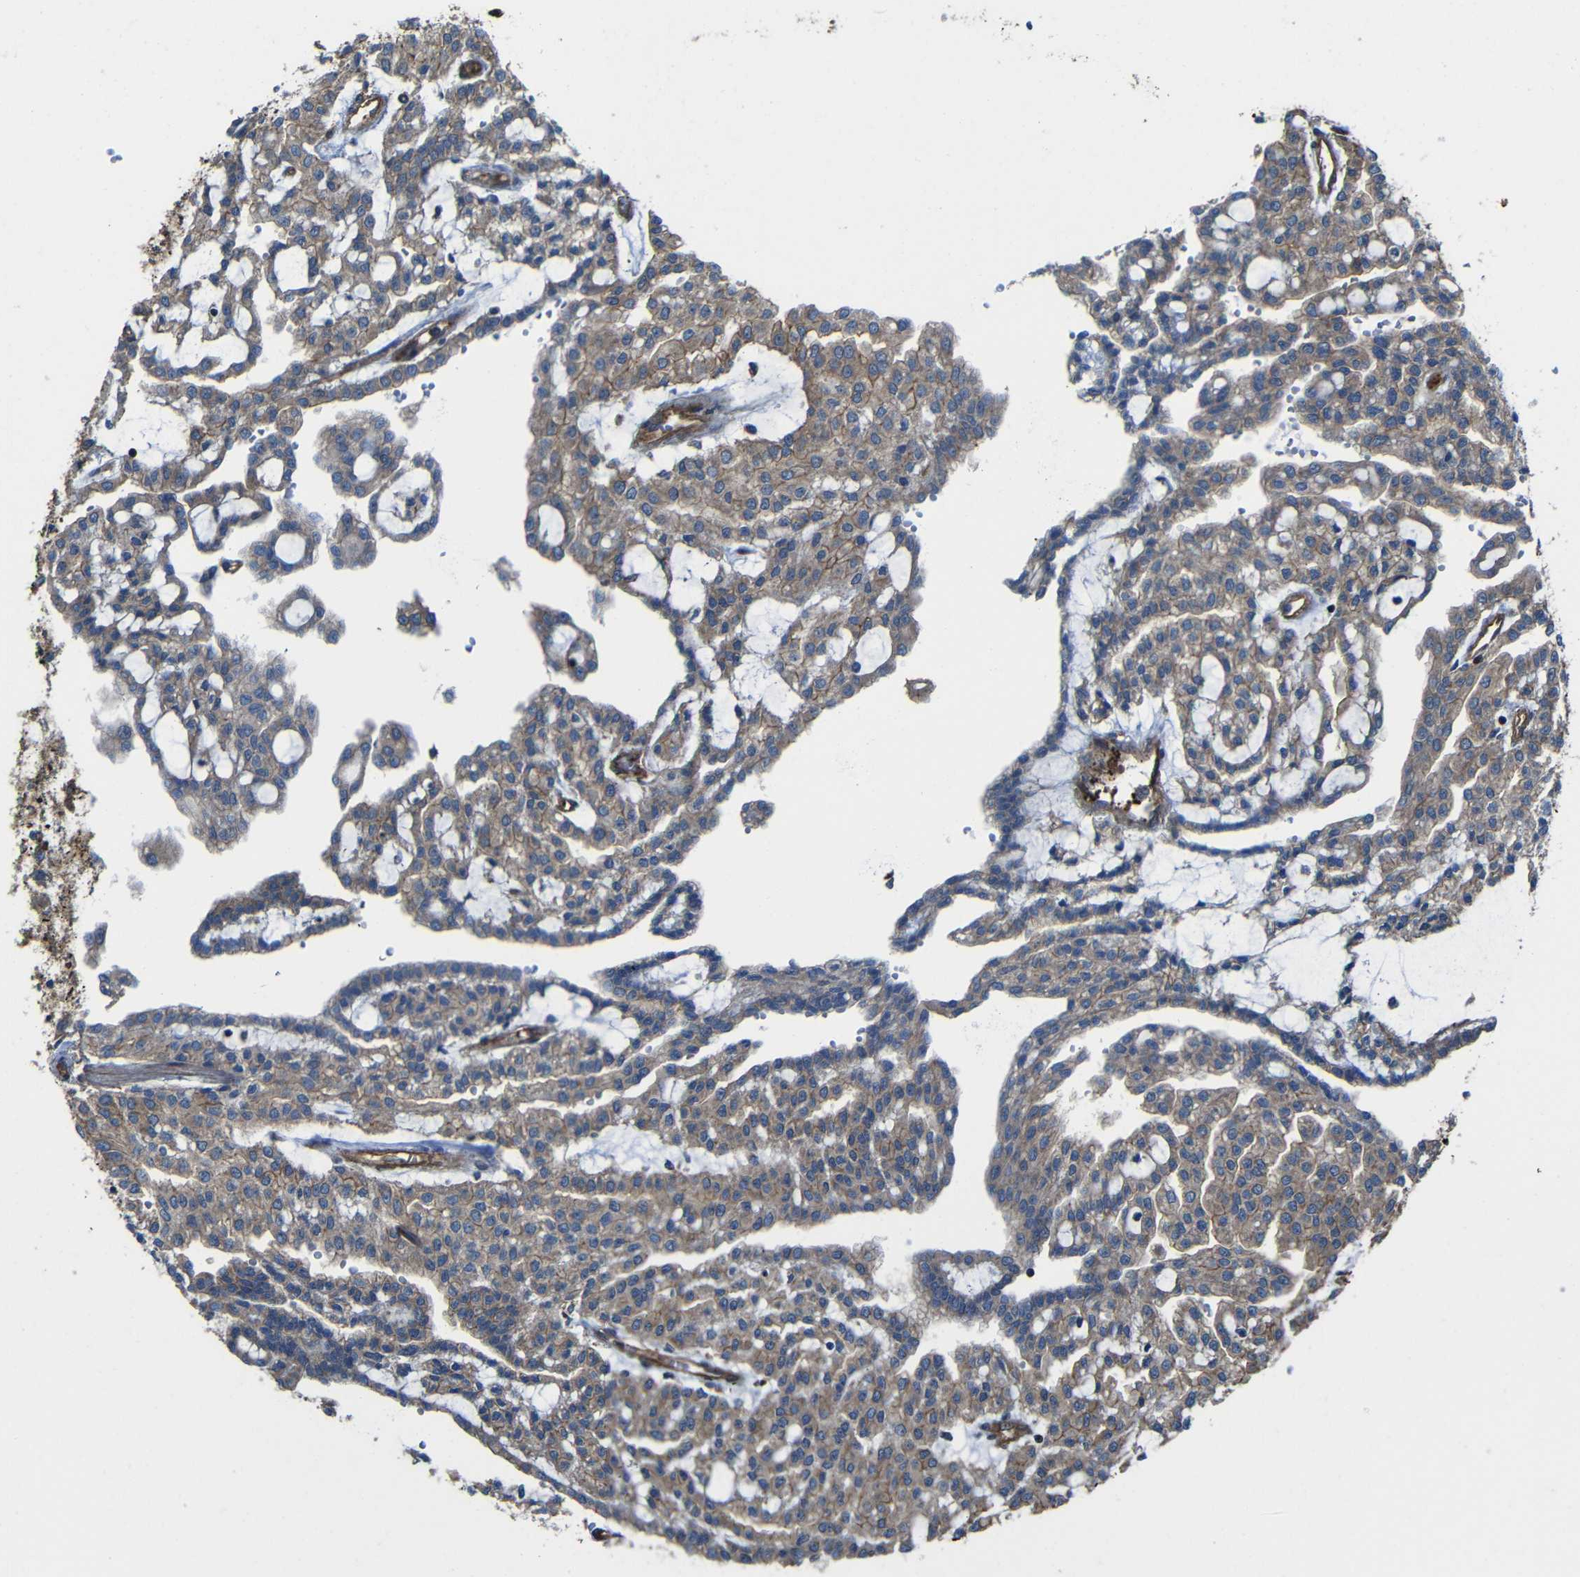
{"staining": {"intensity": "weak", "quantity": ">75%", "location": "cytoplasmic/membranous"}, "tissue": "renal cancer", "cell_type": "Tumor cells", "image_type": "cancer", "snomed": [{"axis": "morphology", "description": "Adenocarcinoma, NOS"}, {"axis": "topography", "description": "Kidney"}], "caption": "DAB immunohistochemical staining of renal adenocarcinoma shows weak cytoplasmic/membranous protein expression in approximately >75% of tumor cells.", "gene": "PTCH1", "patient": {"sex": "male", "age": 63}}